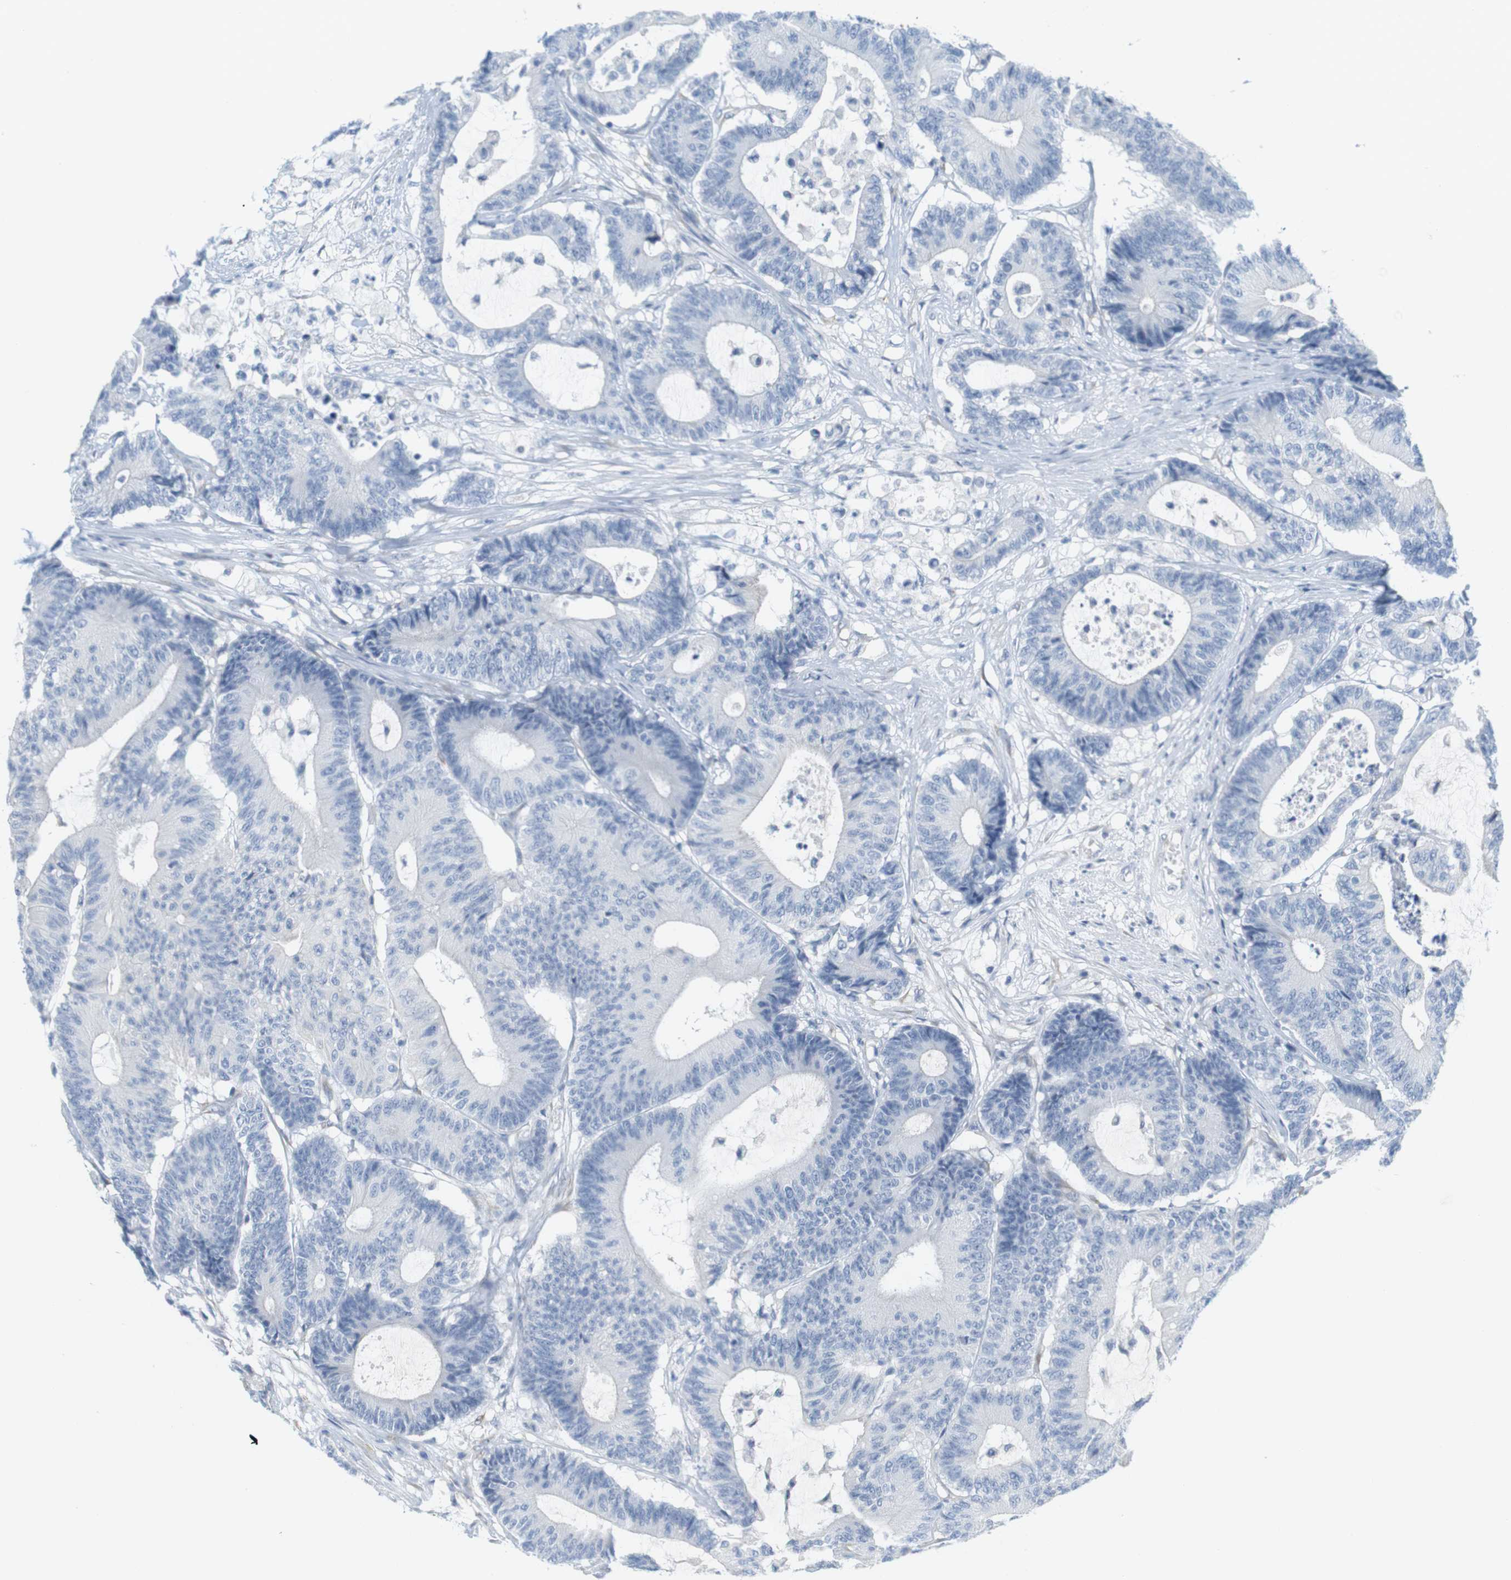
{"staining": {"intensity": "negative", "quantity": "none", "location": "none"}, "tissue": "colorectal cancer", "cell_type": "Tumor cells", "image_type": "cancer", "snomed": [{"axis": "morphology", "description": "Adenocarcinoma, NOS"}, {"axis": "topography", "description": "Colon"}], "caption": "An IHC photomicrograph of colorectal adenocarcinoma is shown. There is no staining in tumor cells of colorectal adenocarcinoma.", "gene": "RGS9", "patient": {"sex": "female", "age": 84}}